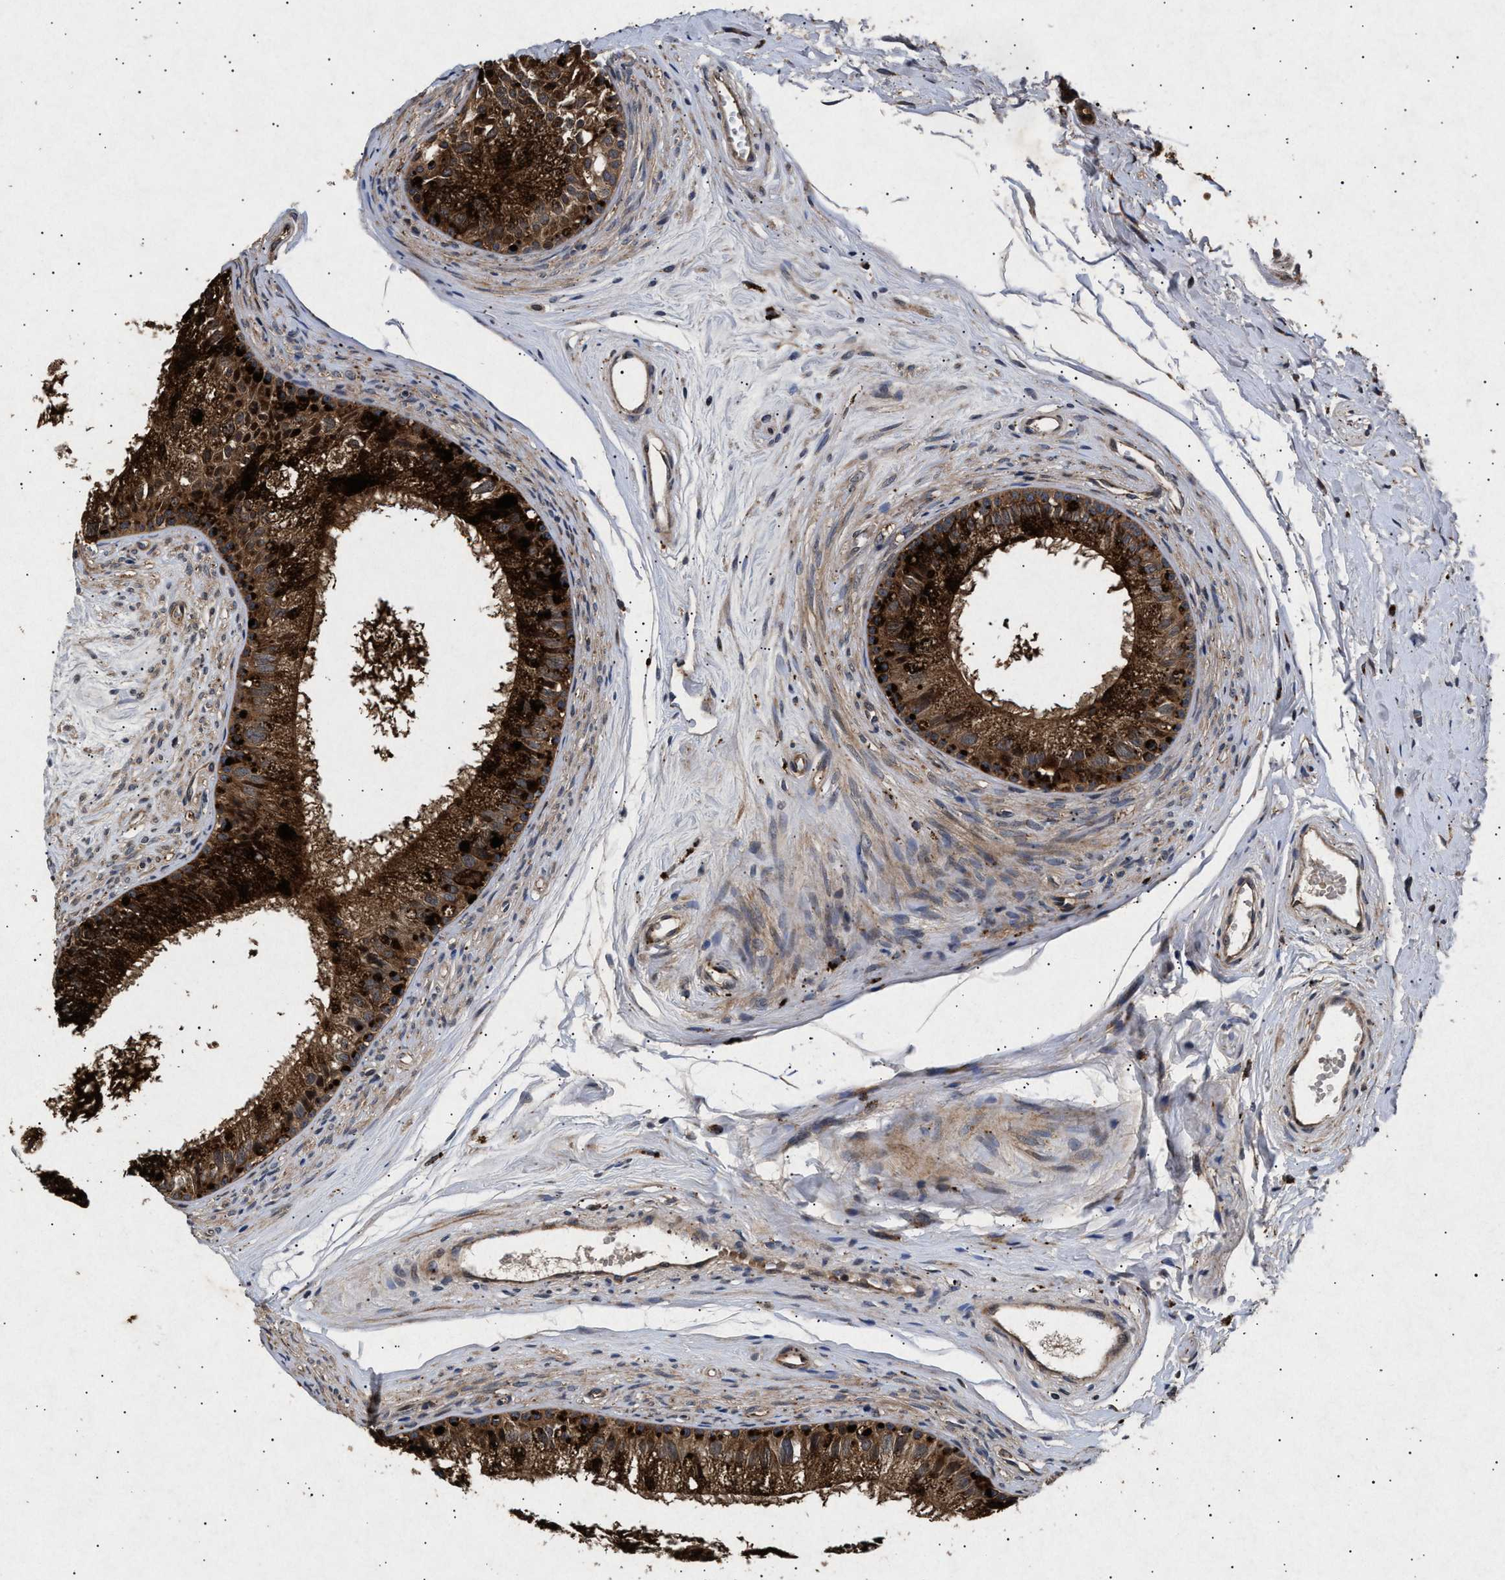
{"staining": {"intensity": "strong", "quantity": ">75%", "location": "cytoplasmic/membranous"}, "tissue": "epididymis", "cell_type": "Glandular cells", "image_type": "normal", "snomed": [{"axis": "morphology", "description": "Normal tissue, NOS"}, {"axis": "topography", "description": "Epididymis"}], "caption": "Glandular cells display strong cytoplasmic/membranous positivity in about >75% of cells in unremarkable epididymis. (Stains: DAB in brown, nuclei in blue, Microscopy: brightfield microscopy at high magnification).", "gene": "ITGB5", "patient": {"sex": "male", "age": 56}}